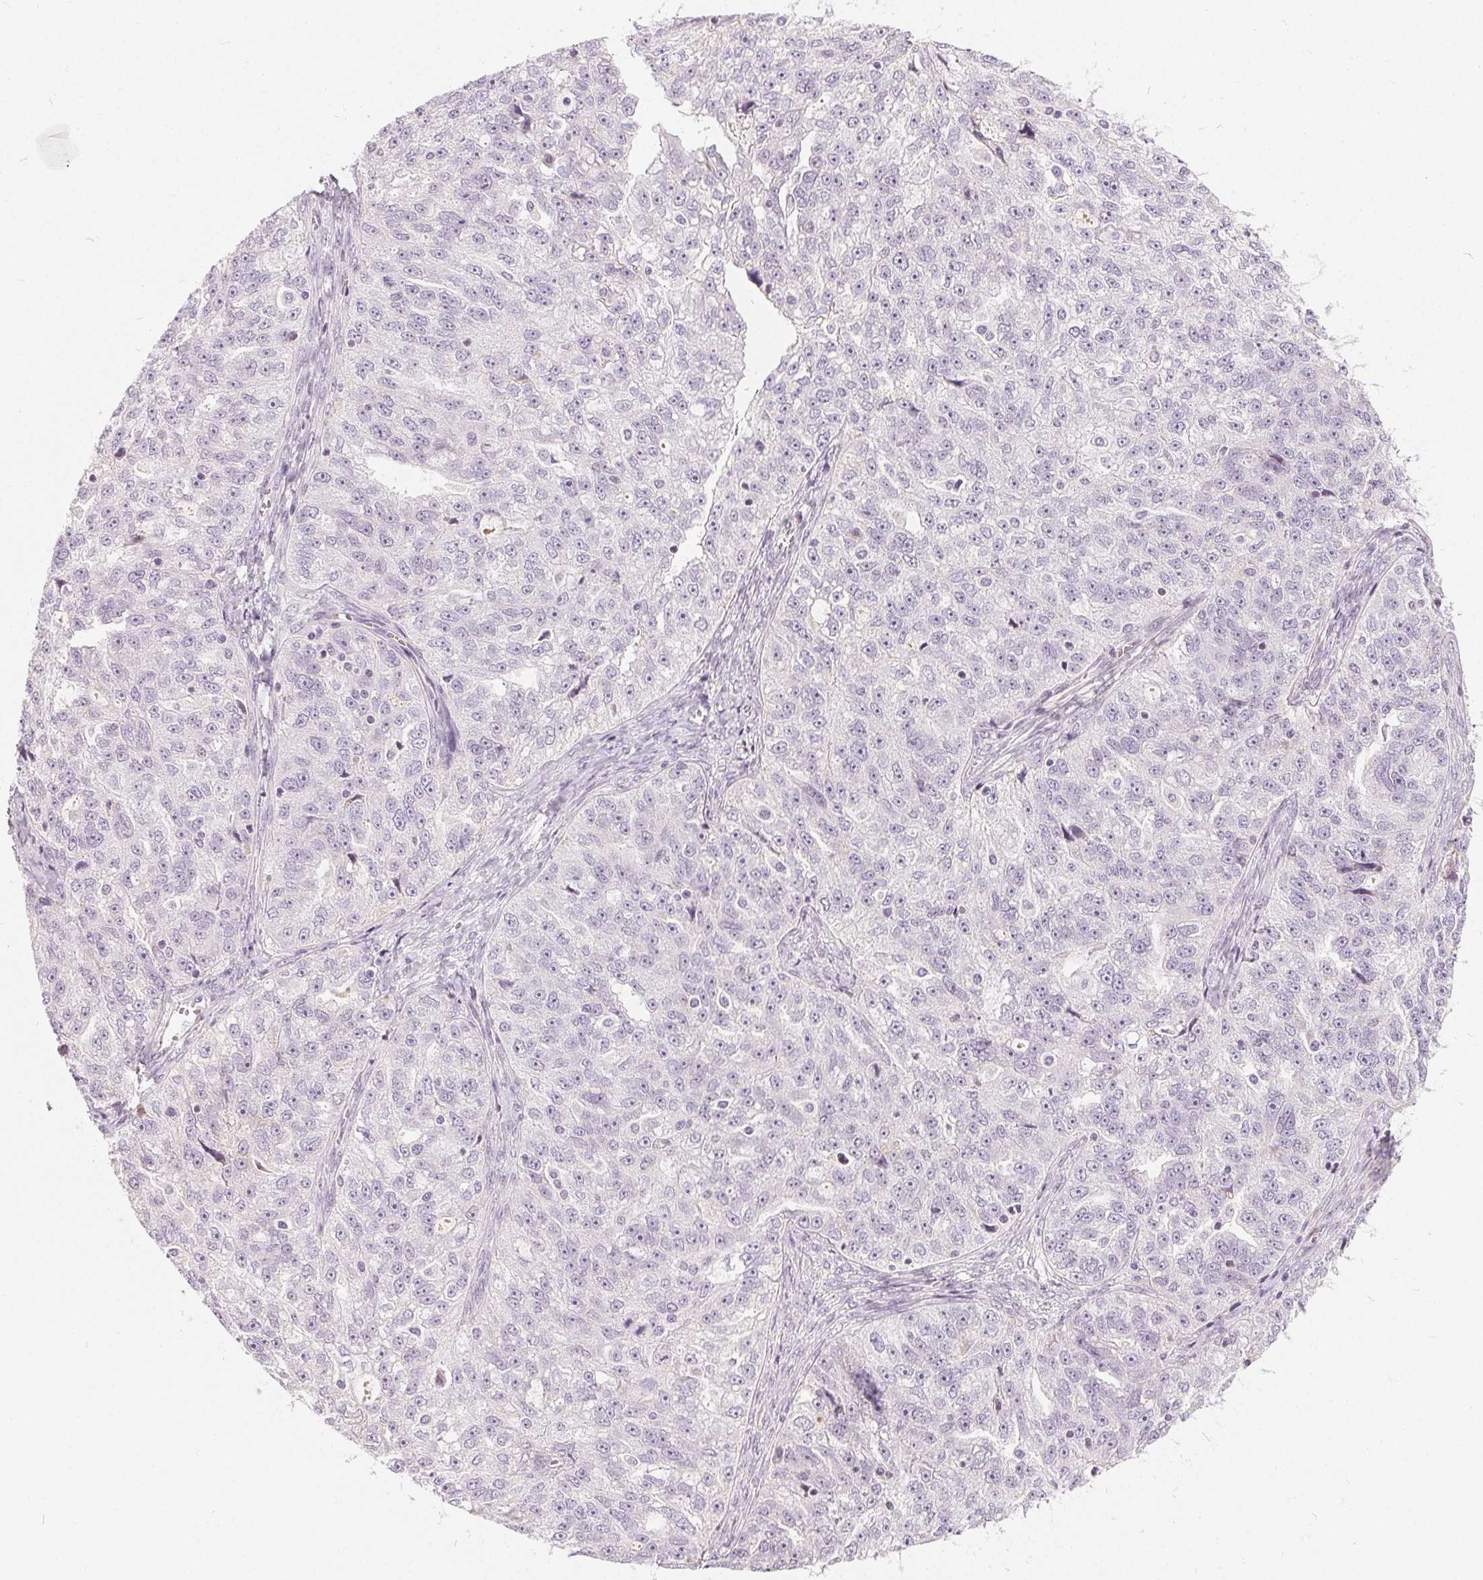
{"staining": {"intensity": "negative", "quantity": "none", "location": "none"}, "tissue": "ovarian cancer", "cell_type": "Tumor cells", "image_type": "cancer", "snomed": [{"axis": "morphology", "description": "Cystadenocarcinoma, serous, NOS"}, {"axis": "topography", "description": "Ovary"}], "caption": "An IHC micrograph of serous cystadenocarcinoma (ovarian) is shown. There is no staining in tumor cells of serous cystadenocarcinoma (ovarian). (DAB (3,3'-diaminobenzidine) immunohistochemistry (IHC), high magnification).", "gene": "HOPX", "patient": {"sex": "female", "age": 51}}